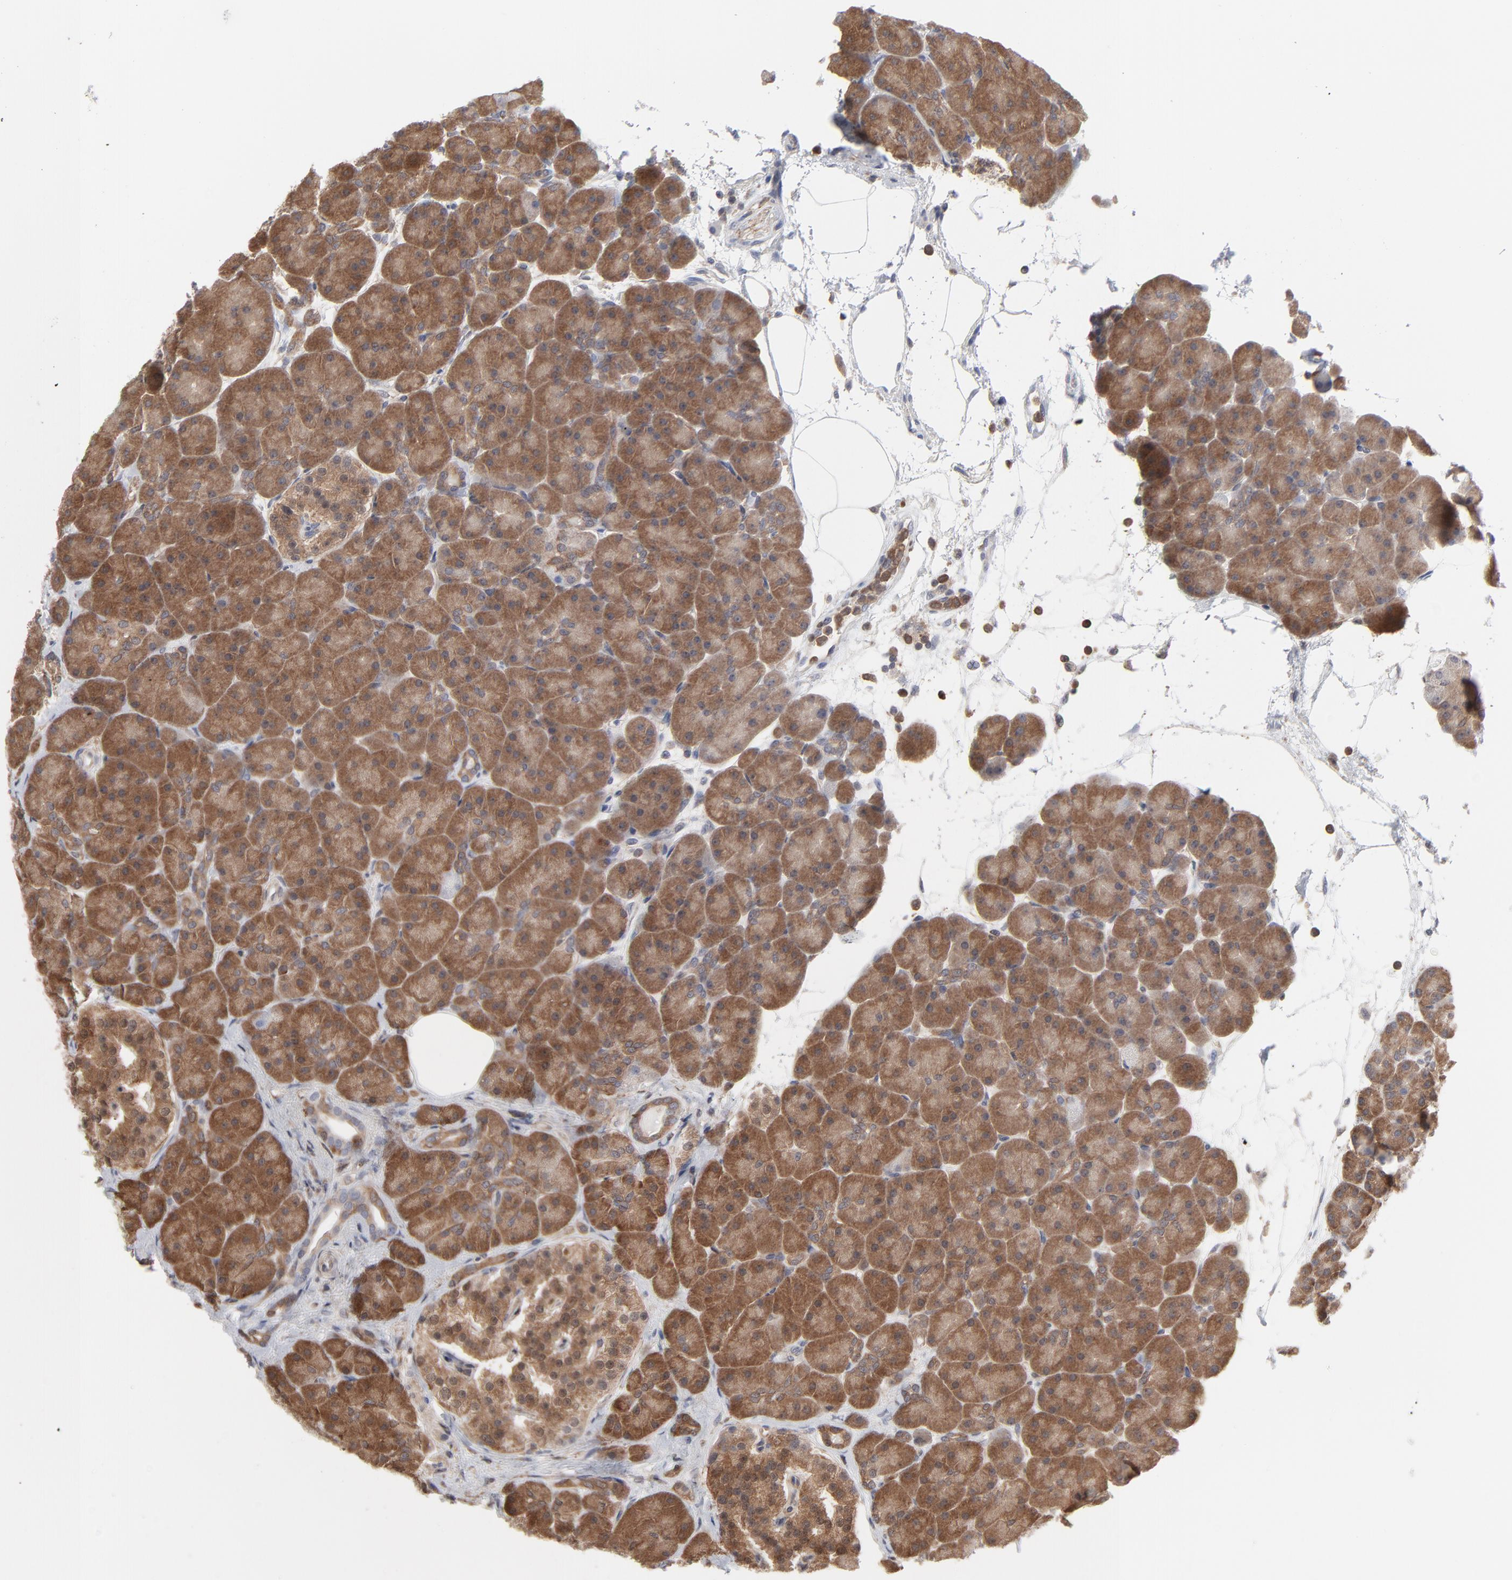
{"staining": {"intensity": "strong", "quantity": ">75%", "location": "cytoplasmic/membranous"}, "tissue": "pancreas", "cell_type": "Exocrine glandular cells", "image_type": "normal", "snomed": [{"axis": "morphology", "description": "Normal tissue, NOS"}, {"axis": "topography", "description": "Pancreas"}], "caption": "Exocrine glandular cells display strong cytoplasmic/membranous expression in about >75% of cells in normal pancreas. The staining was performed using DAB, with brown indicating positive protein expression. Nuclei are stained blue with hematoxylin.", "gene": "MAP2K1", "patient": {"sex": "male", "age": 66}}